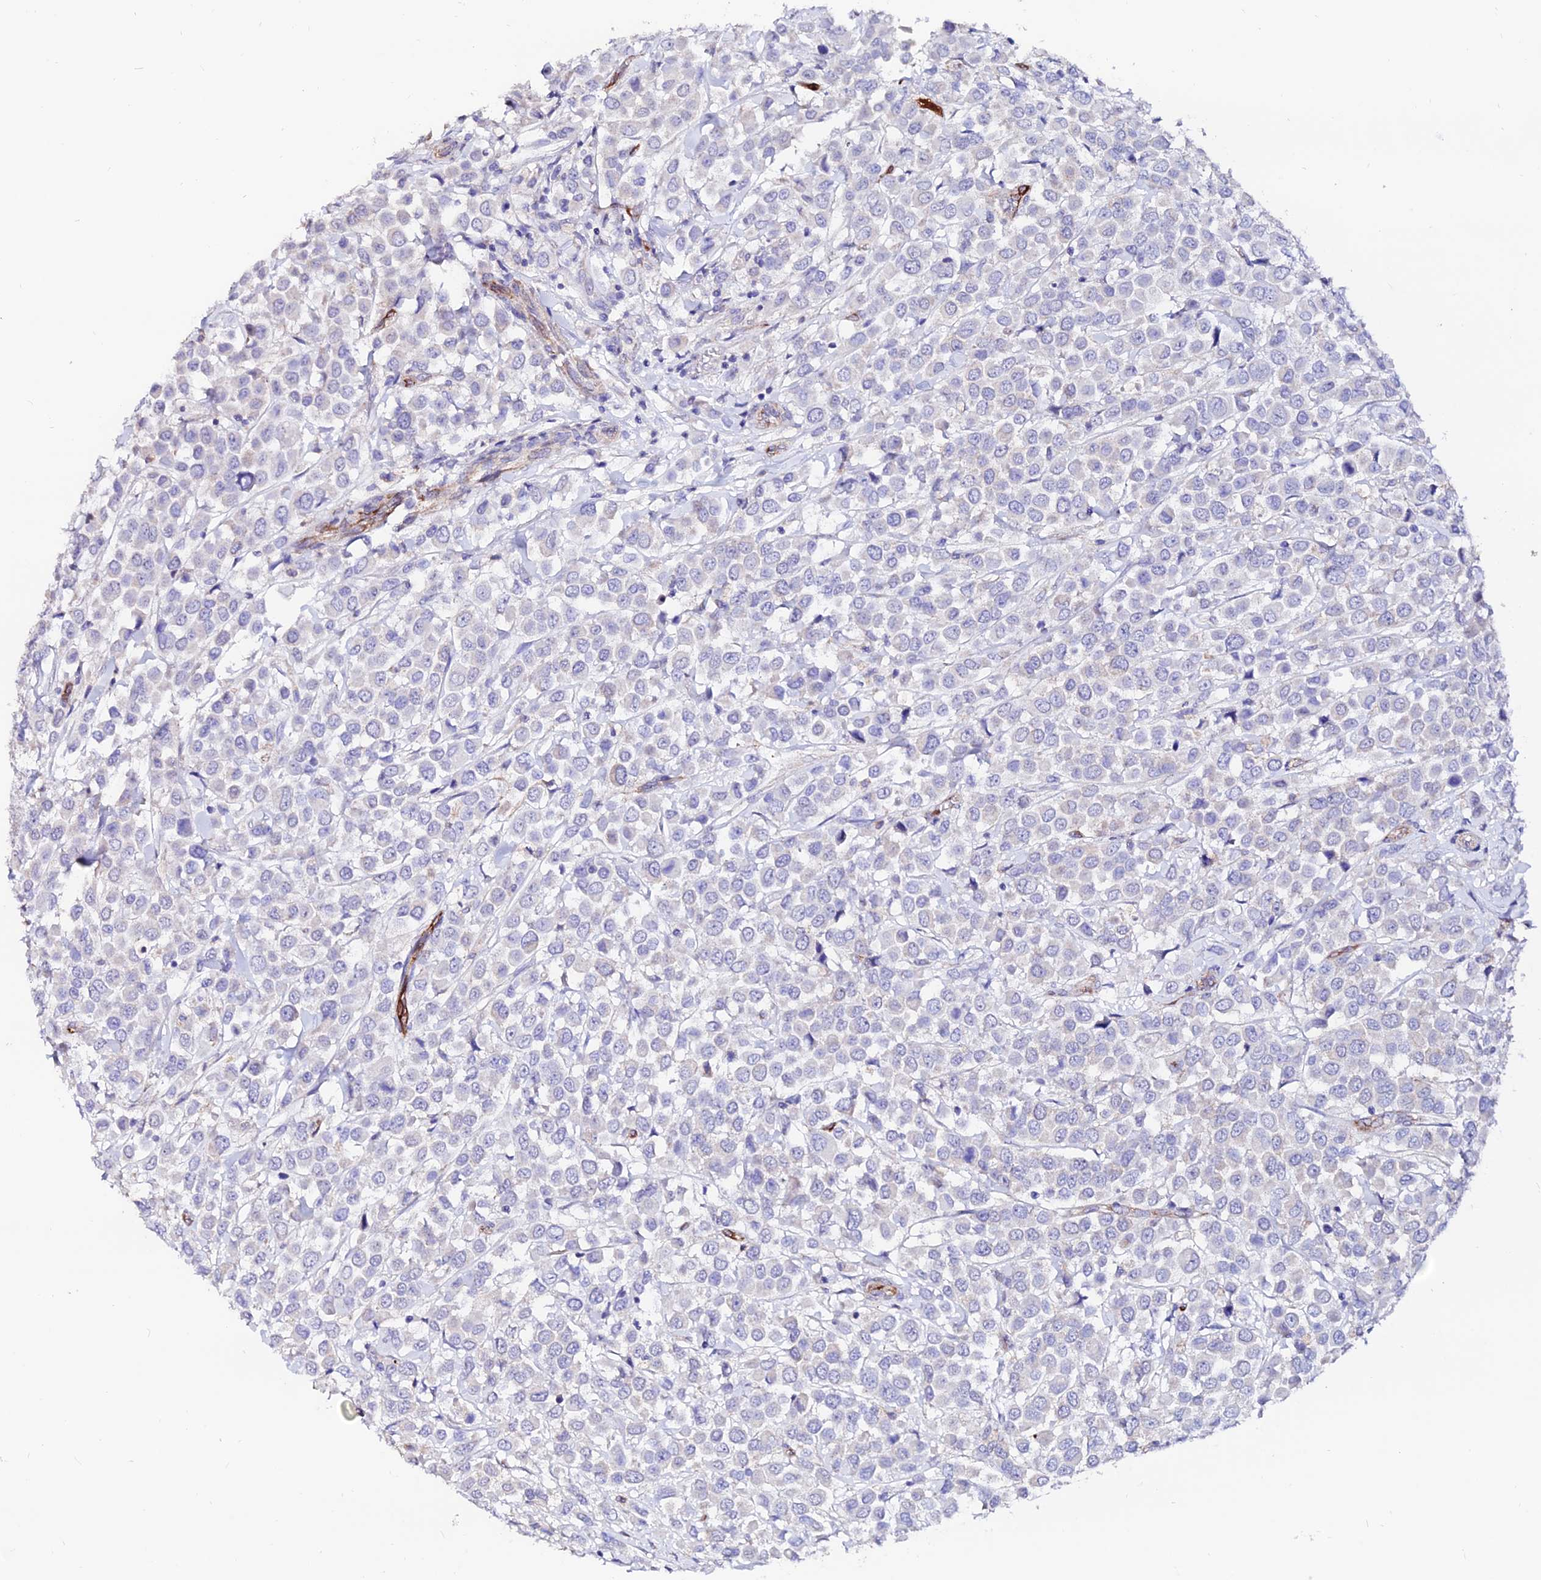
{"staining": {"intensity": "negative", "quantity": "none", "location": "none"}, "tissue": "breast cancer", "cell_type": "Tumor cells", "image_type": "cancer", "snomed": [{"axis": "morphology", "description": "Duct carcinoma"}, {"axis": "topography", "description": "Breast"}], "caption": "High power microscopy micrograph of an immunohistochemistry (IHC) histopathology image of invasive ductal carcinoma (breast), revealing no significant positivity in tumor cells.", "gene": "ESM1", "patient": {"sex": "female", "age": 61}}